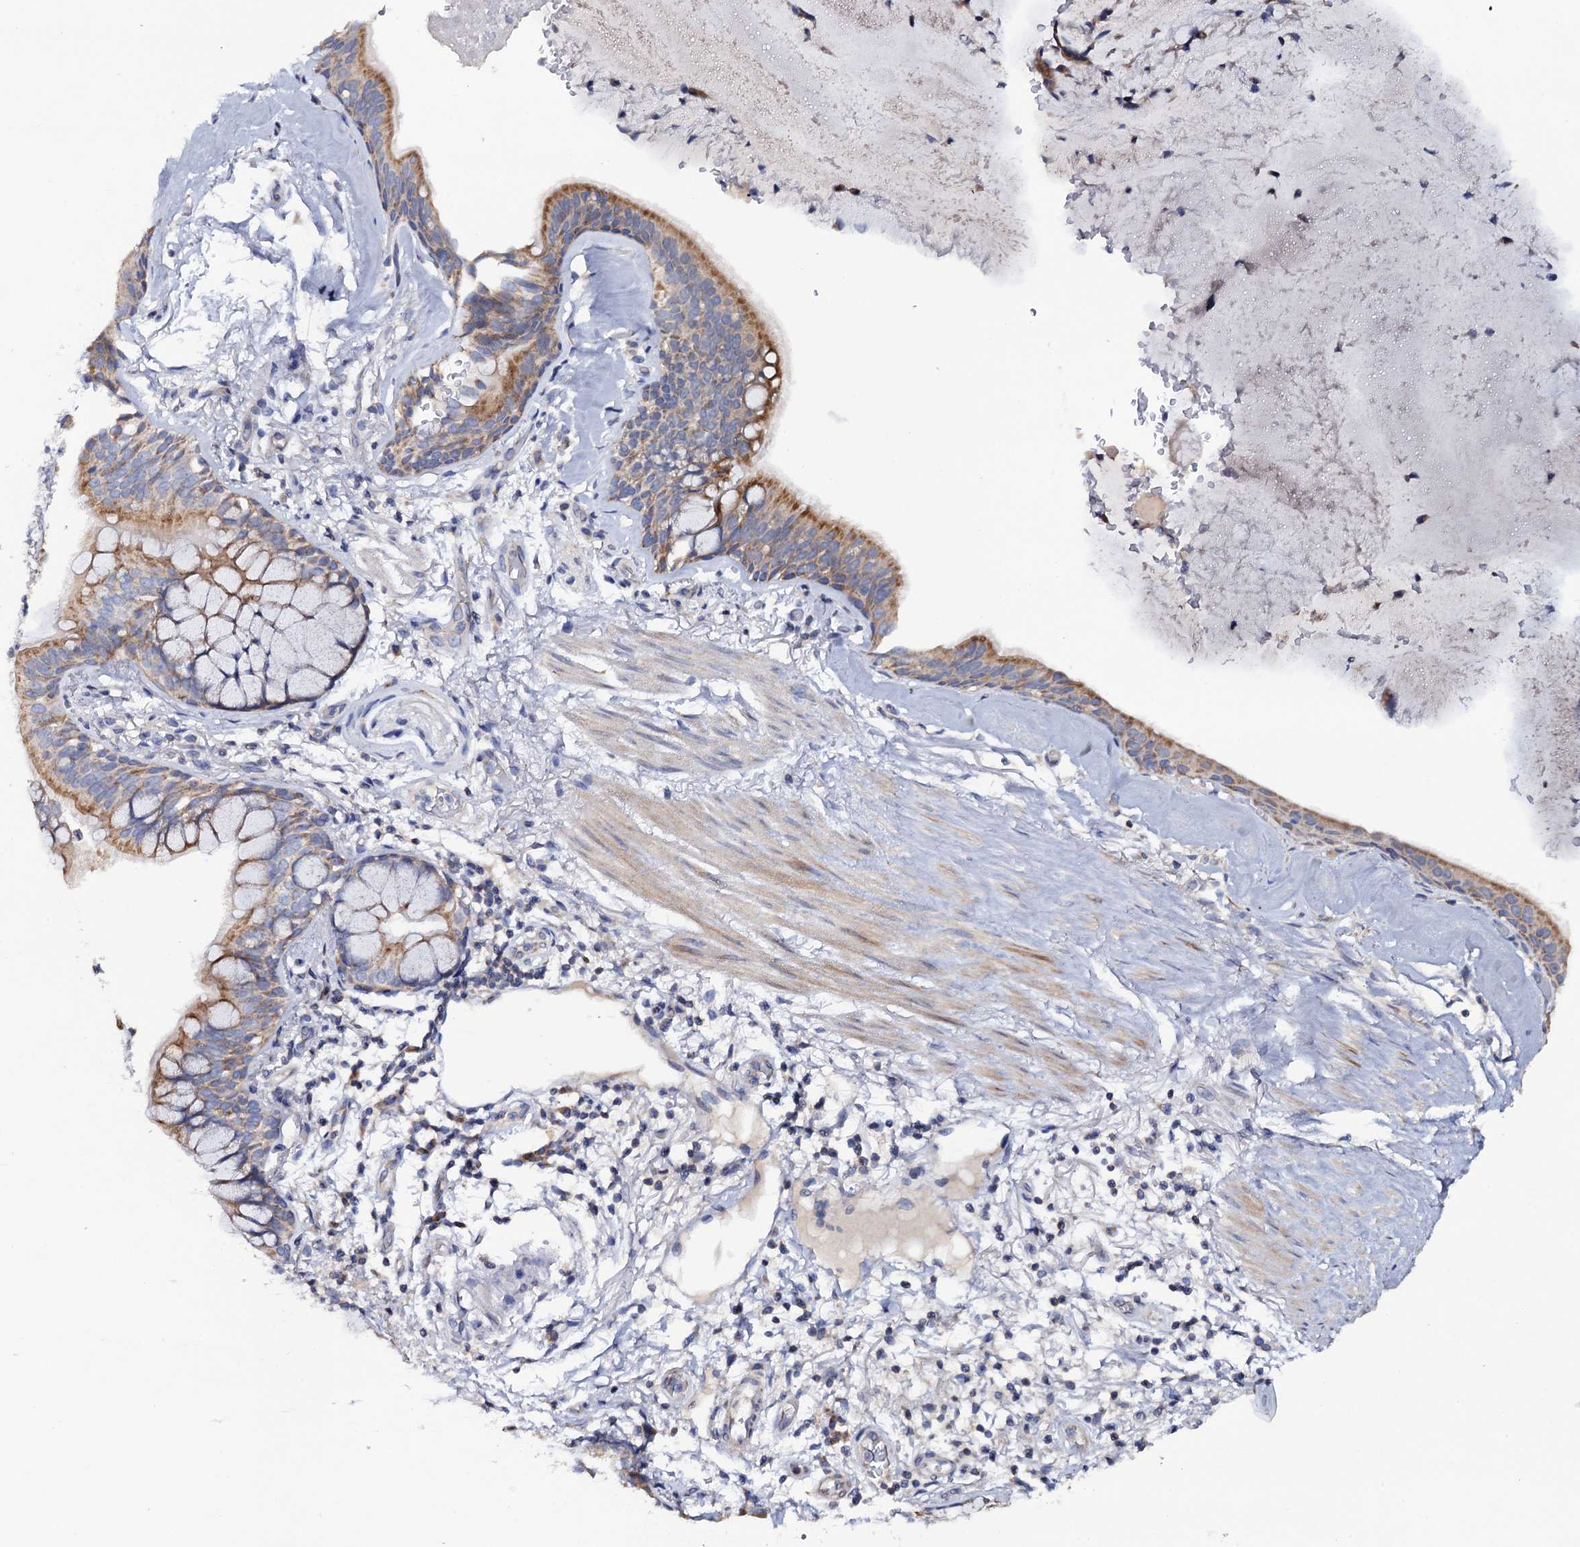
{"staining": {"intensity": "negative", "quantity": "none", "location": "none"}, "tissue": "adipose tissue", "cell_type": "Adipocytes", "image_type": "normal", "snomed": [{"axis": "morphology", "description": "Normal tissue, NOS"}, {"axis": "topography", "description": "Cartilage tissue"}], "caption": "Adipocytes show no significant staining in normal adipose tissue. (Brightfield microscopy of DAB (3,3'-diaminobenzidine) immunohistochemistry (IHC) at high magnification).", "gene": "MRPL48", "patient": {"sex": "female", "age": 63}}